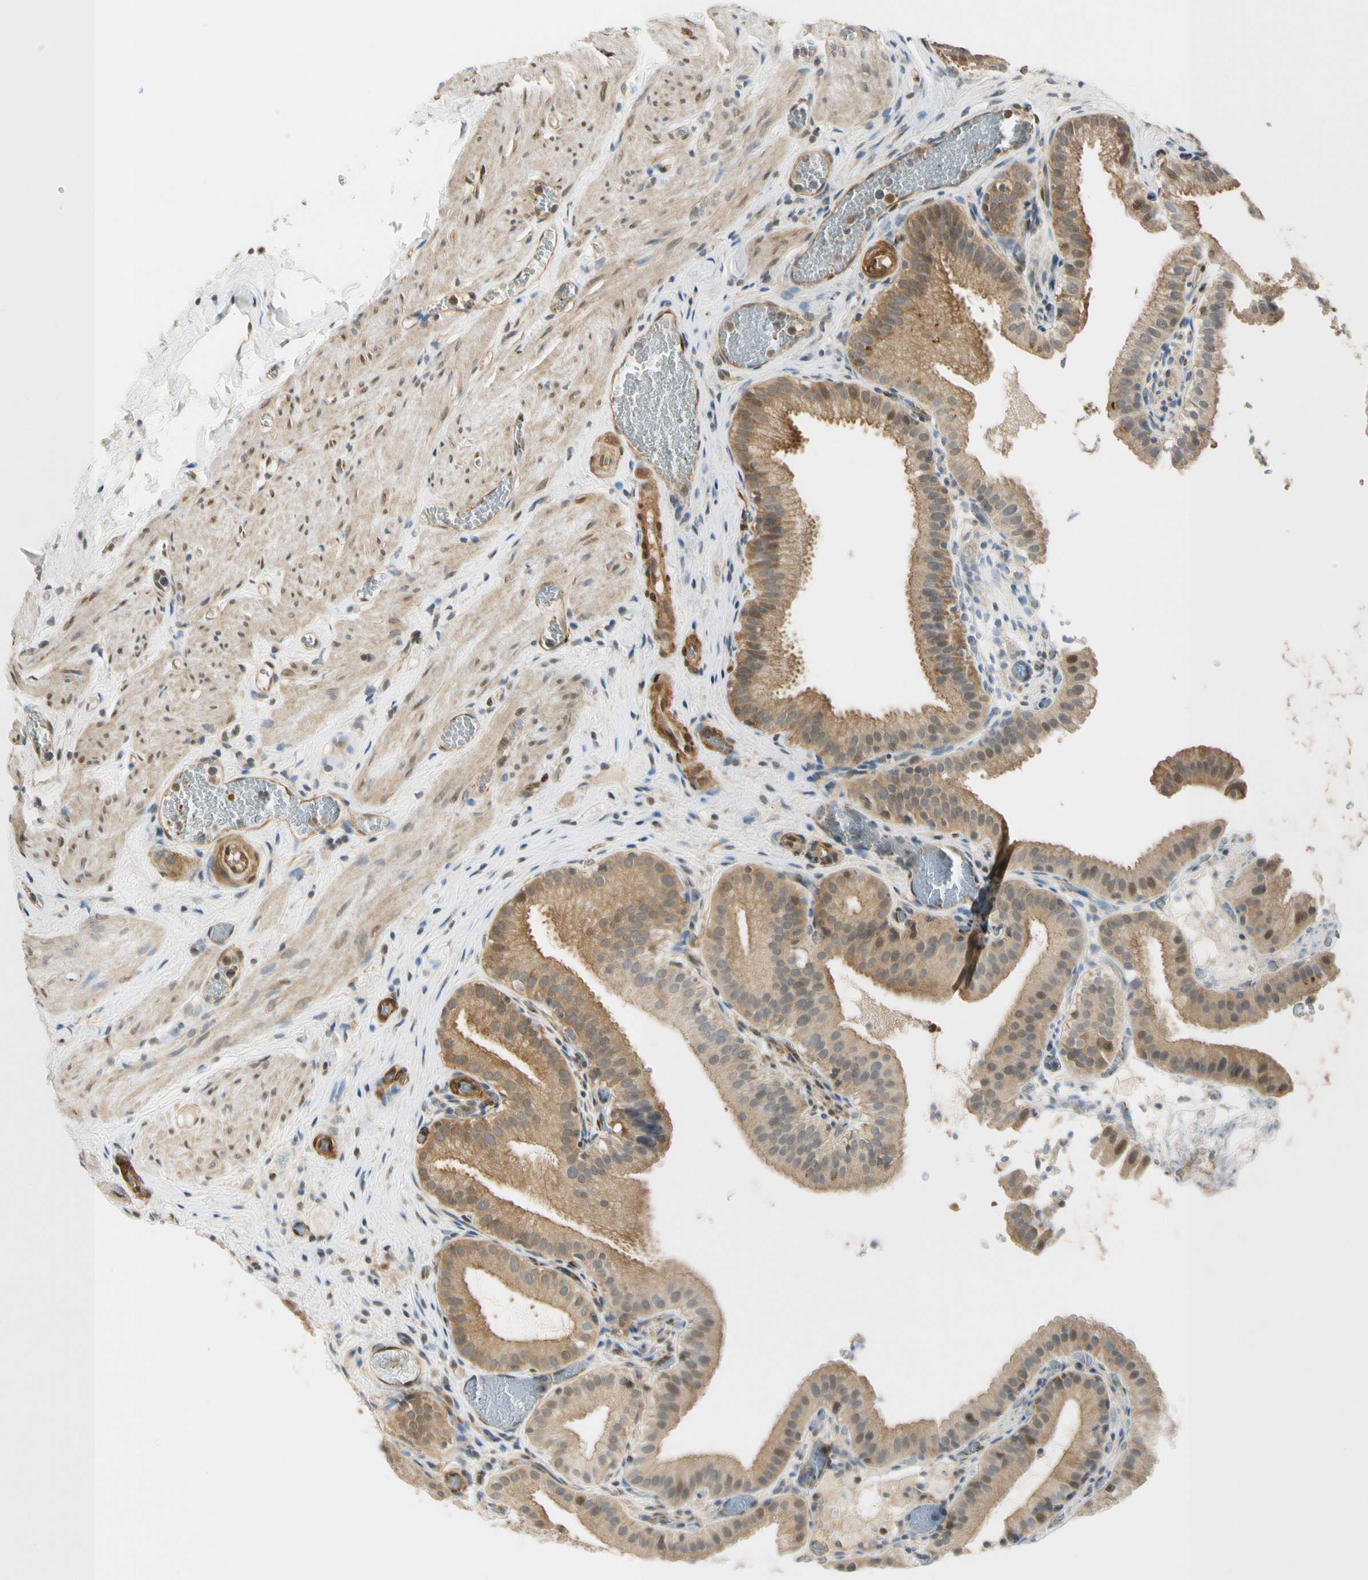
{"staining": {"intensity": "moderate", "quantity": ">75%", "location": "cytoplasmic/membranous"}, "tissue": "gallbladder", "cell_type": "Glandular cells", "image_type": "normal", "snomed": [{"axis": "morphology", "description": "Normal tissue, NOS"}, {"axis": "topography", "description": "Gallbladder"}], "caption": "The micrograph exhibits immunohistochemical staining of unremarkable gallbladder. There is moderate cytoplasmic/membranous staining is identified in approximately >75% of glandular cells.", "gene": "RASGRF1", "patient": {"sex": "male", "age": 54}}